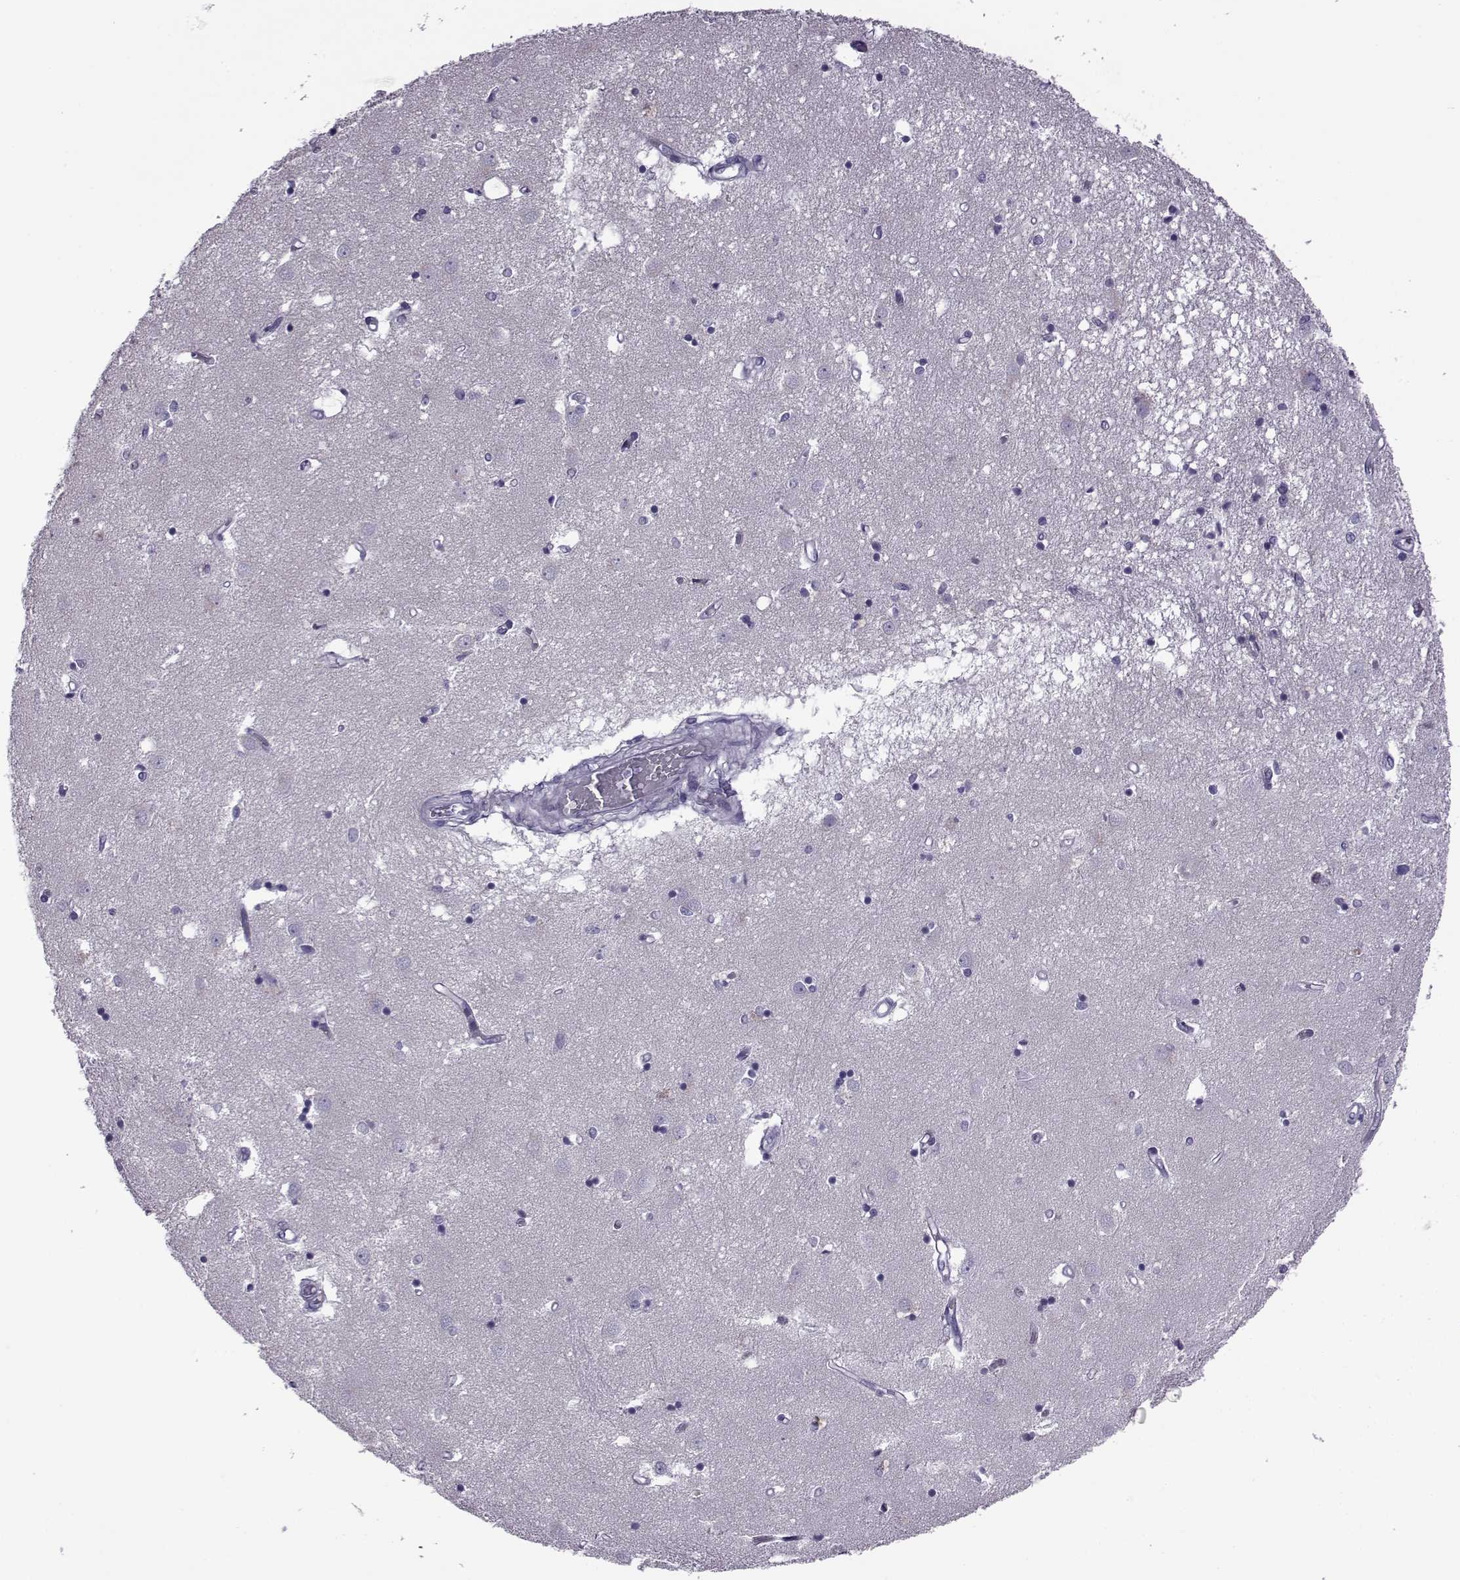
{"staining": {"intensity": "negative", "quantity": "none", "location": "none"}, "tissue": "caudate", "cell_type": "Glial cells", "image_type": "normal", "snomed": [{"axis": "morphology", "description": "Normal tissue, NOS"}, {"axis": "topography", "description": "Lateral ventricle wall"}], "caption": "IHC of normal human caudate reveals no staining in glial cells.", "gene": "OIP5", "patient": {"sex": "male", "age": 54}}